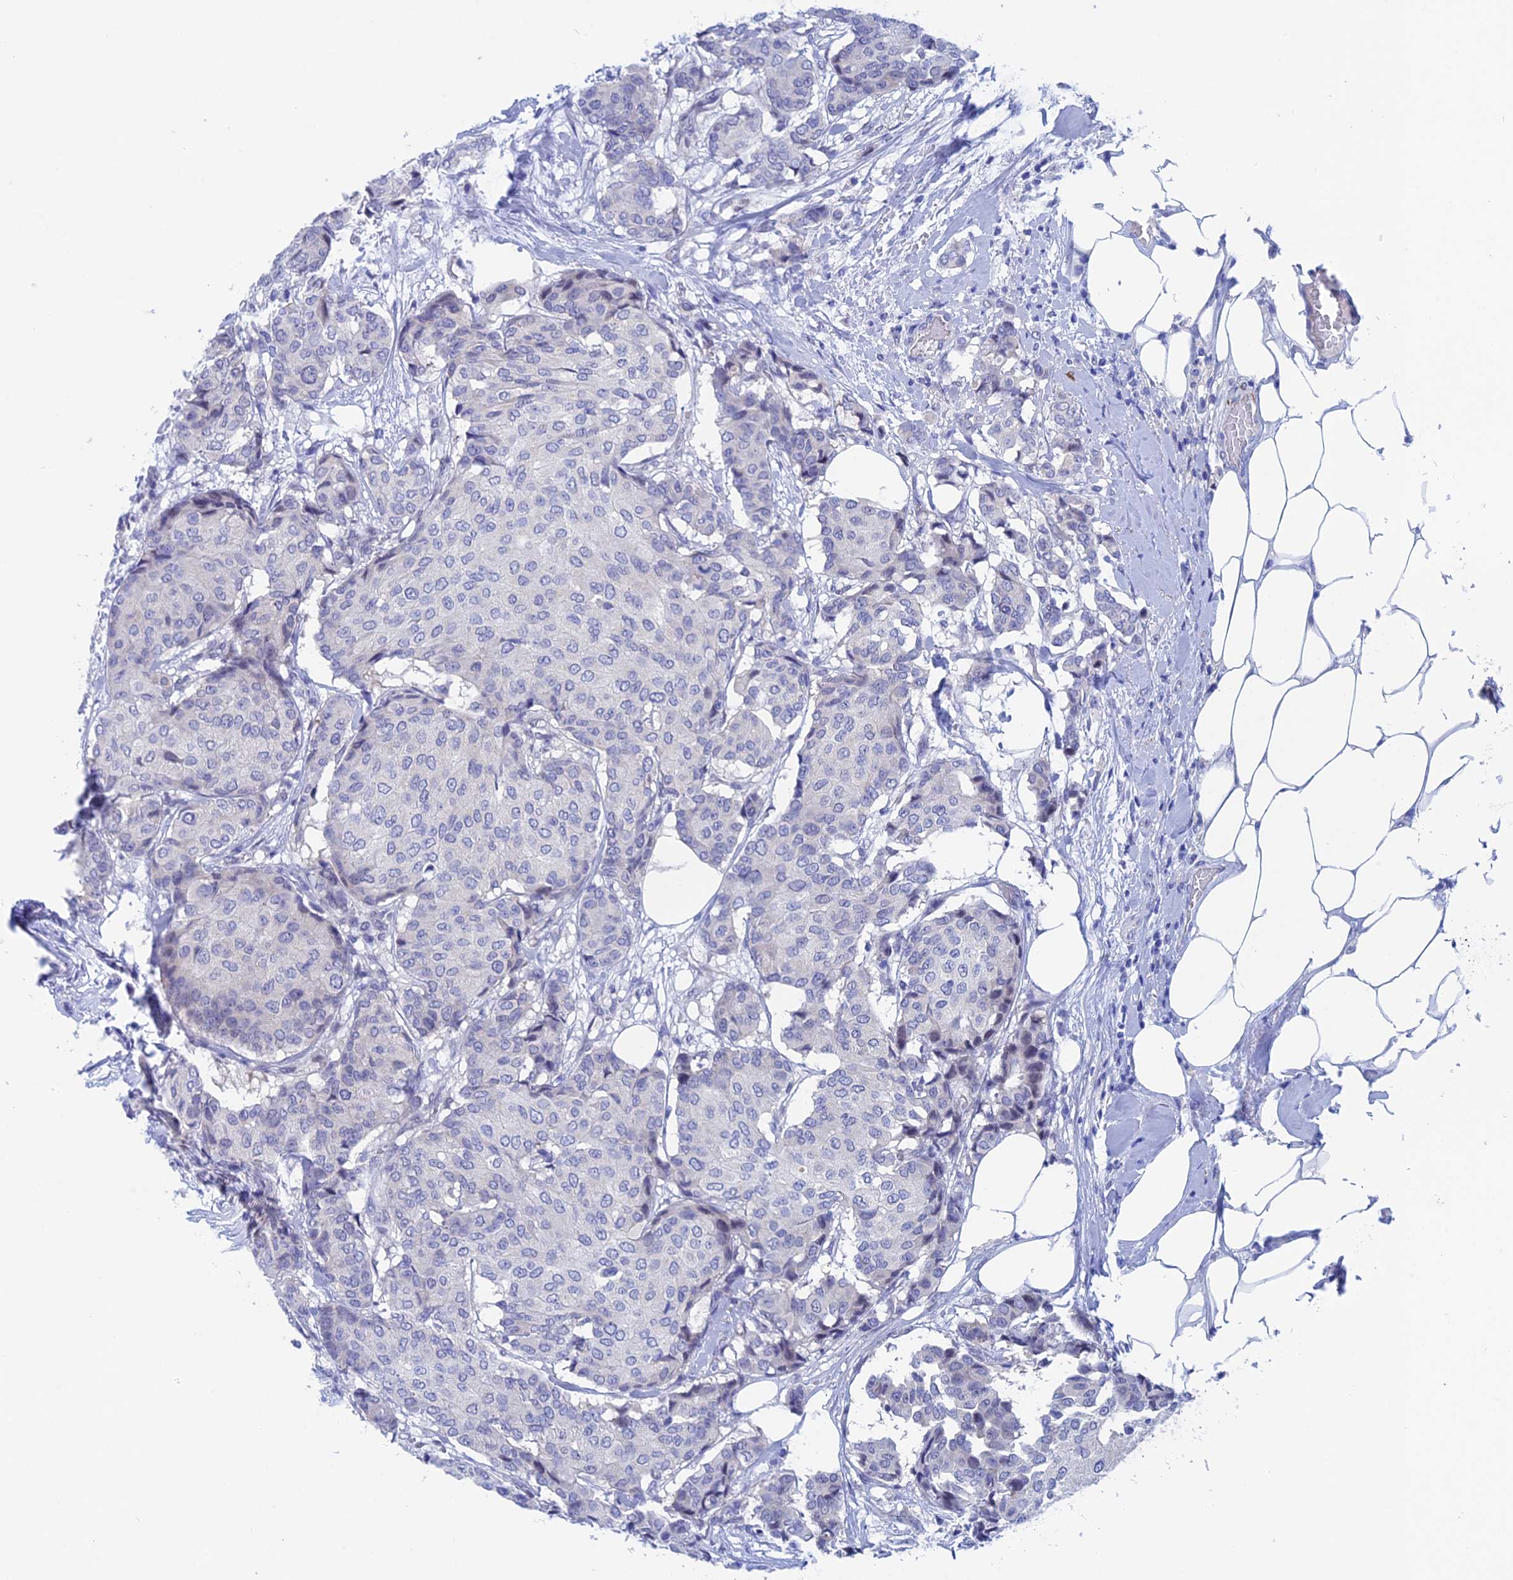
{"staining": {"intensity": "negative", "quantity": "none", "location": "none"}, "tissue": "breast cancer", "cell_type": "Tumor cells", "image_type": "cancer", "snomed": [{"axis": "morphology", "description": "Duct carcinoma"}, {"axis": "topography", "description": "Breast"}], "caption": "This micrograph is of breast invasive ductal carcinoma stained with IHC to label a protein in brown with the nuclei are counter-stained blue. There is no staining in tumor cells. (Brightfield microscopy of DAB immunohistochemistry at high magnification).", "gene": "WDR83", "patient": {"sex": "female", "age": 75}}